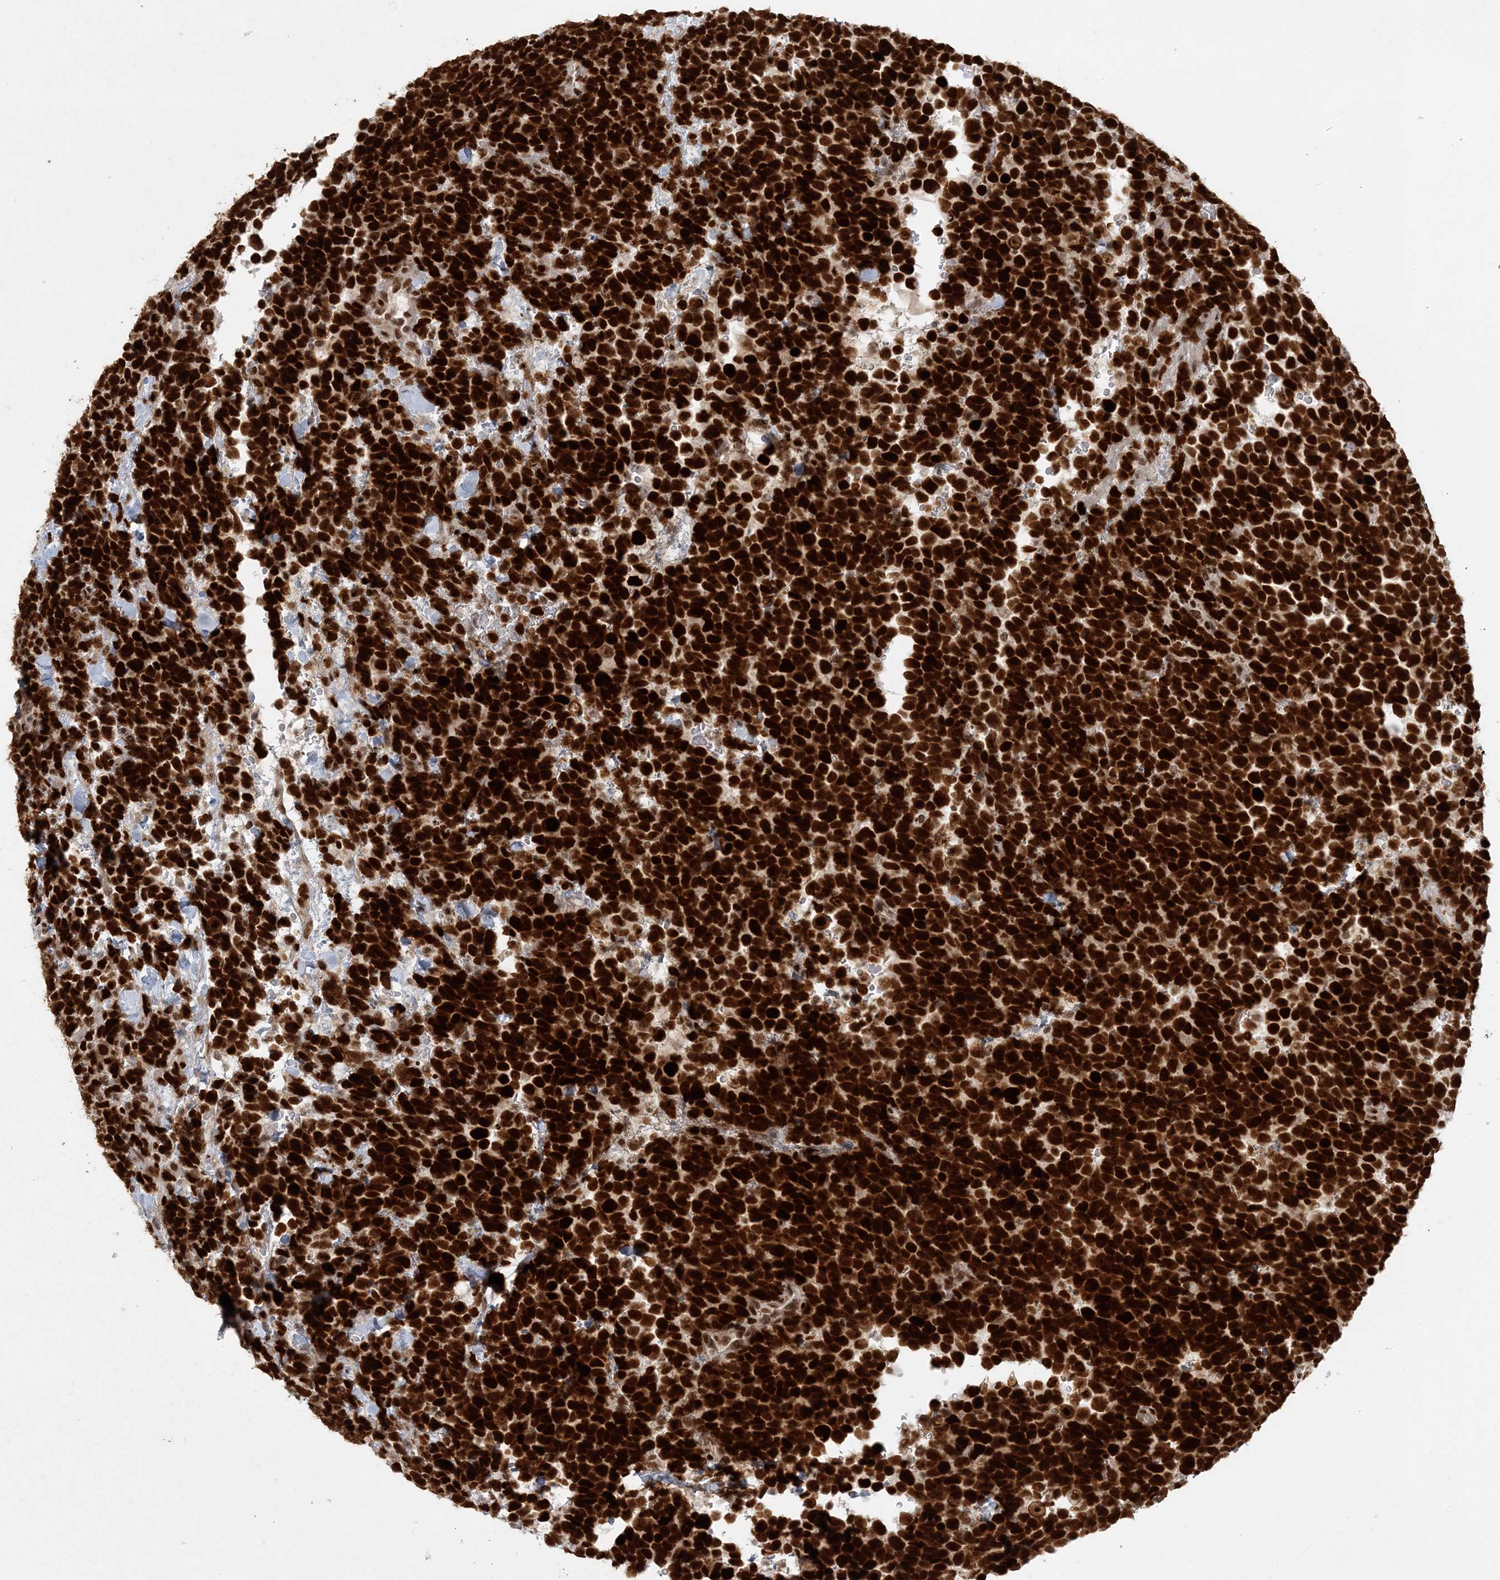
{"staining": {"intensity": "strong", "quantity": ">75%", "location": "nuclear"}, "tissue": "urothelial cancer", "cell_type": "Tumor cells", "image_type": "cancer", "snomed": [{"axis": "morphology", "description": "Urothelial carcinoma, High grade"}, {"axis": "topography", "description": "Urinary bladder"}], "caption": "Strong nuclear staining is appreciated in about >75% of tumor cells in urothelial cancer.", "gene": "BAZ1B", "patient": {"sex": "female", "age": 82}}